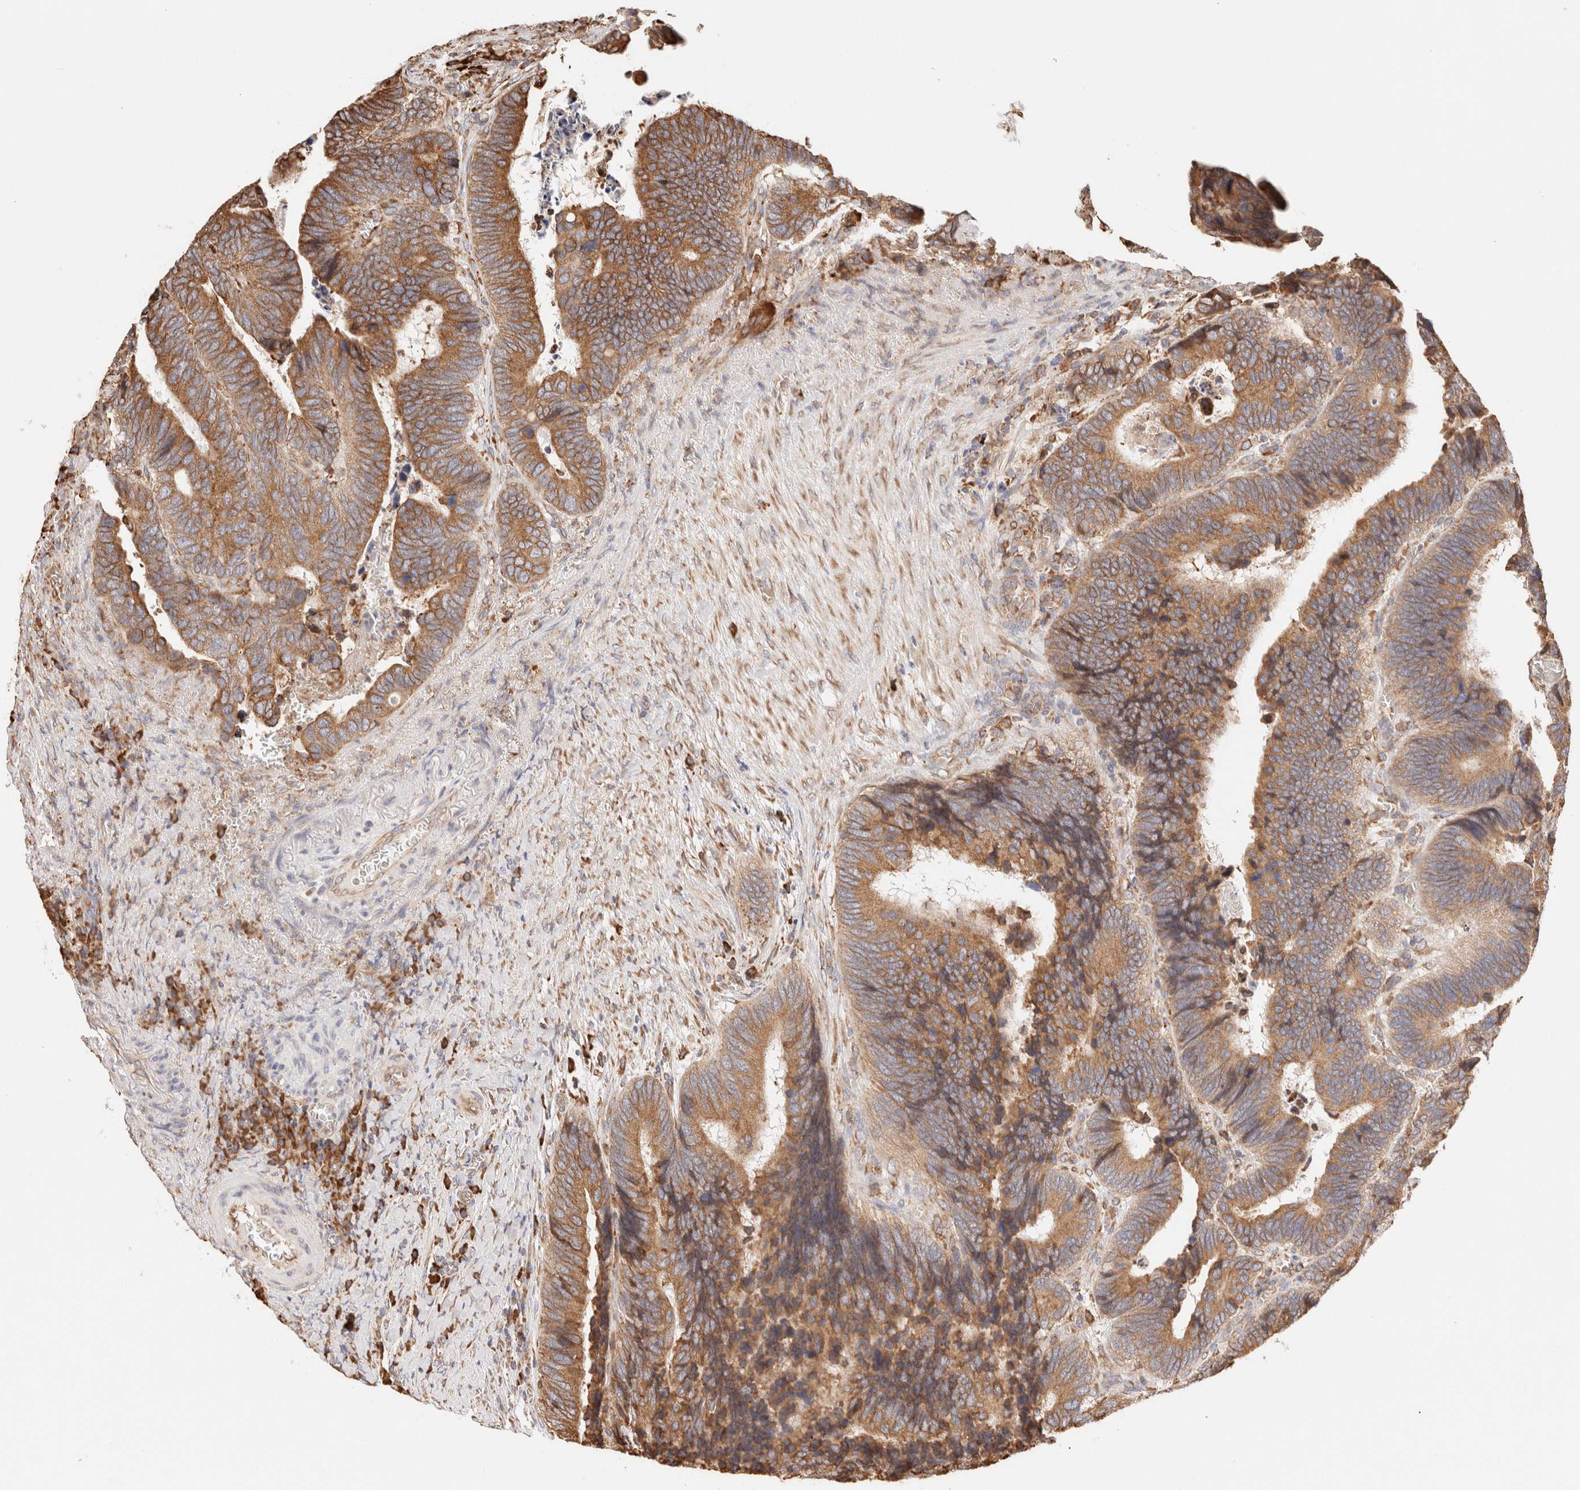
{"staining": {"intensity": "moderate", "quantity": ">75%", "location": "cytoplasmic/membranous"}, "tissue": "colorectal cancer", "cell_type": "Tumor cells", "image_type": "cancer", "snomed": [{"axis": "morphology", "description": "Adenocarcinoma, NOS"}, {"axis": "topography", "description": "Colon"}], "caption": "Colorectal cancer stained with a protein marker displays moderate staining in tumor cells.", "gene": "FER", "patient": {"sex": "male", "age": 72}}